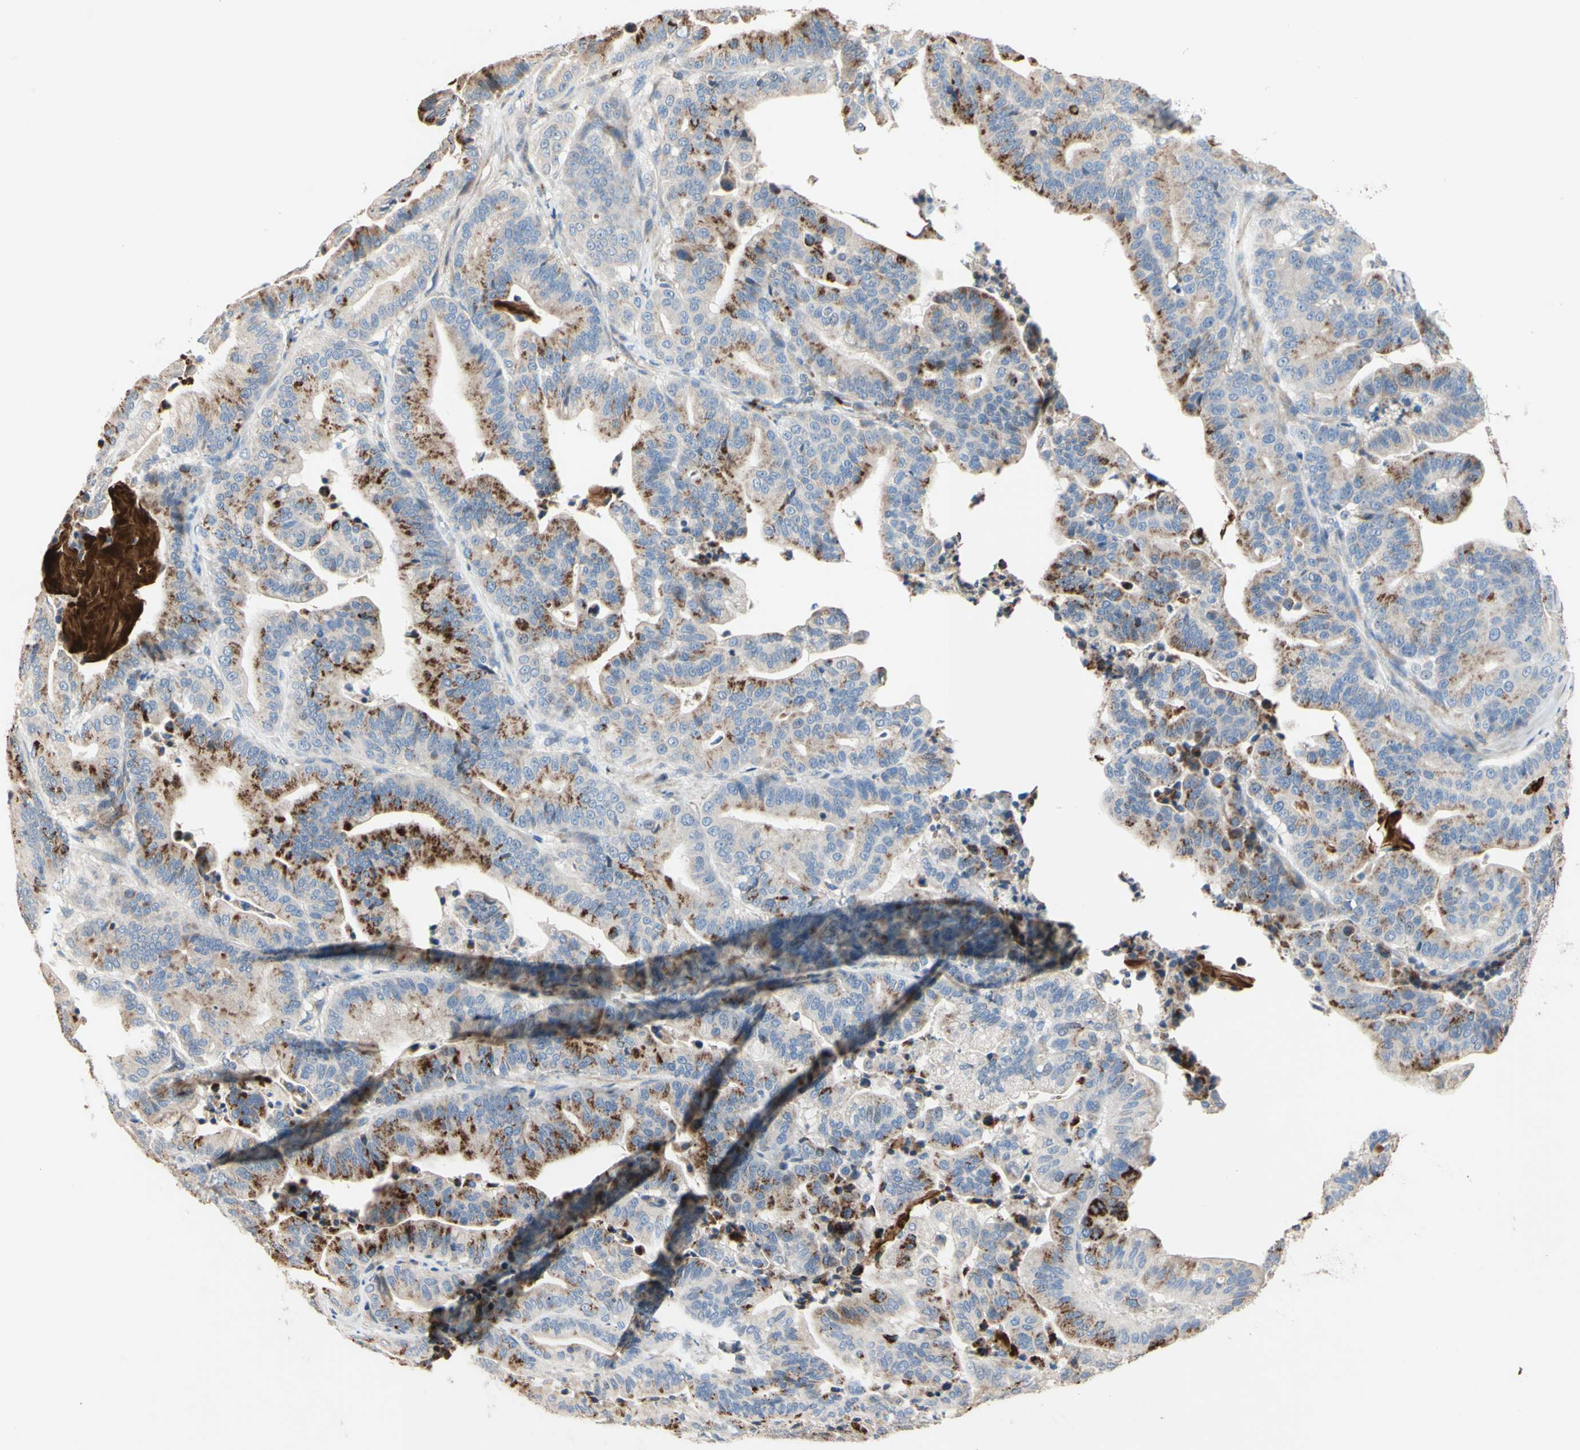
{"staining": {"intensity": "moderate", "quantity": "<25%", "location": "cytoplasmic/membranous"}, "tissue": "pancreatic cancer", "cell_type": "Tumor cells", "image_type": "cancer", "snomed": [{"axis": "morphology", "description": "Adenocarcinoma, NOS"}, {"axis": "topography", "description": "Pancreas"}], "caption": "Pancreatic cancer (adenocarcinoma) tissue demonstrates moderate cytoplasmic/membranous positivity in approximately <25% of tumor cells, visualized by immunohistochemistry.", "gene": "CDON", "patient": {"sex": "male", "age": 63}}